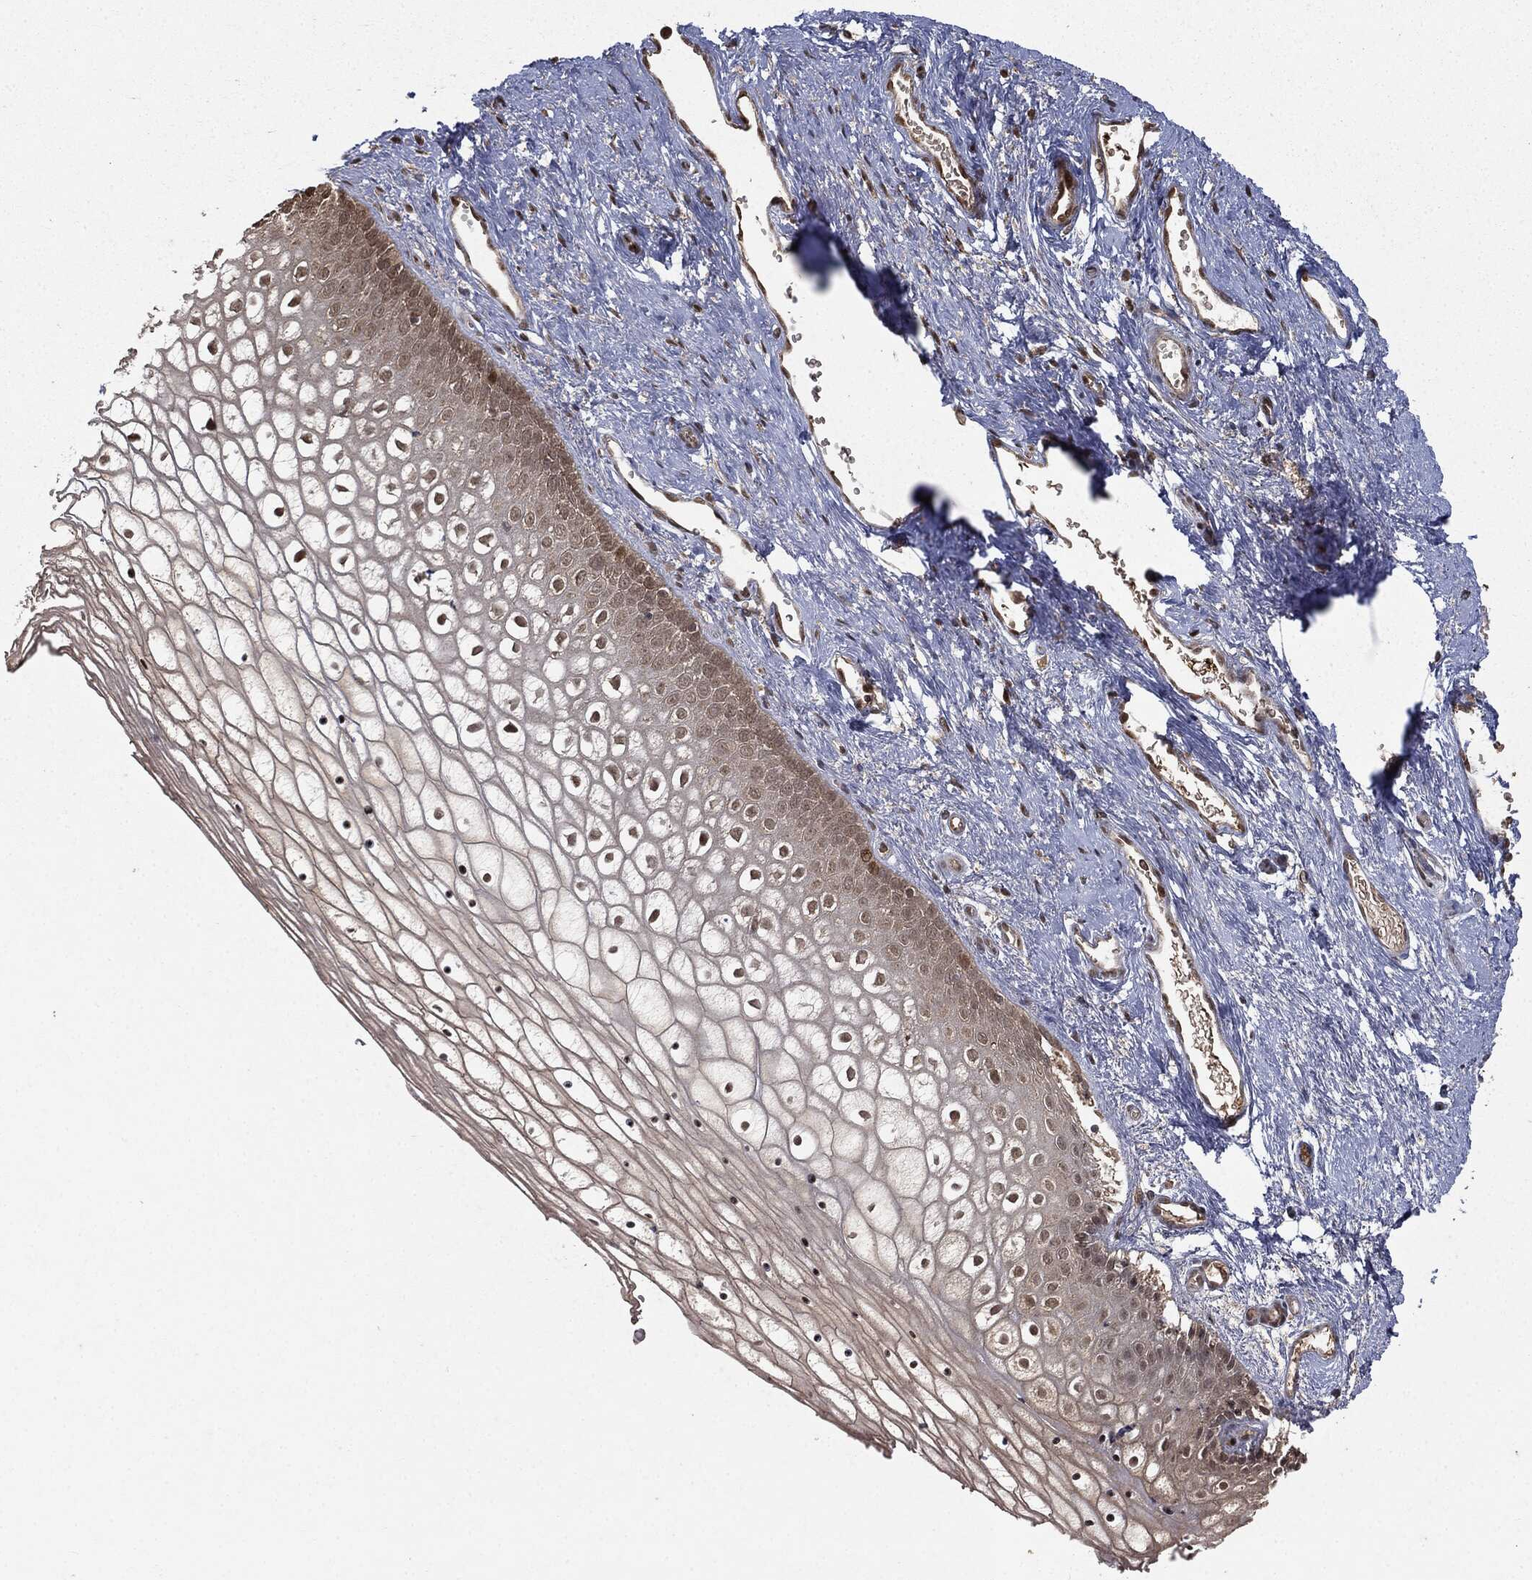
{"staining": {"intensity": "strong", "quantity": "25%-75%", "location": "nuclear"}, "tissue": "vagina", "cell_type": "Squamous epithelial cells", "image_type": "normal", "snomed": [{"axis": "morphology", "description": "Normal tissue, NOS"}, {"axis": "topography", "description": "Vagina"}], "caption": "Brown immunohistochemical staining in normal human vagina shows strong nuclear positivity in approximately 25%-75% of squamous epithelial cells.", "gene": "ZNHIT6", "patient": {"sex": "female", "age": 32}}